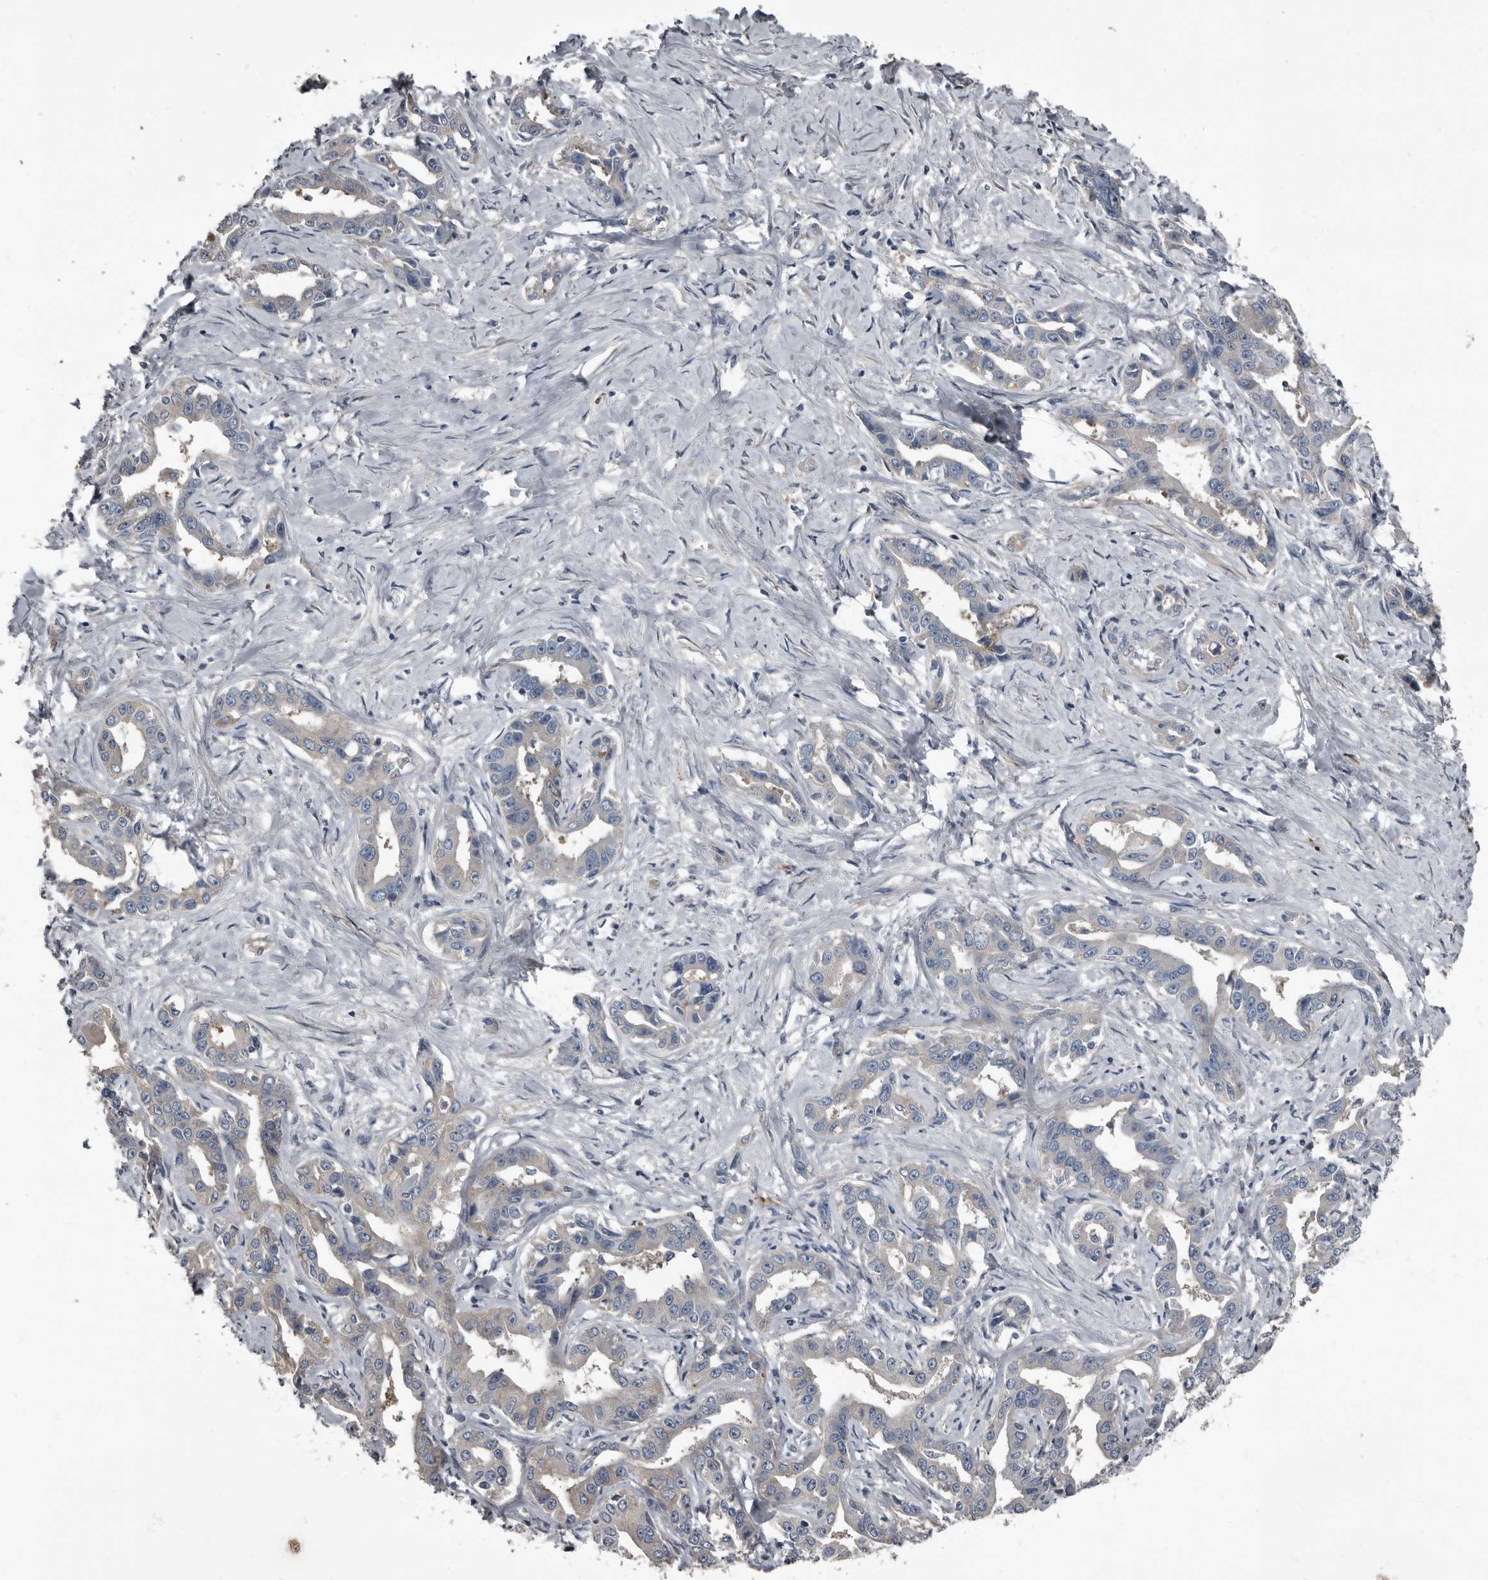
{"staining": {"intensity": "negative", "quantity": "none", "location": "none"}, "tissue": "liver cancer", "cell_type": "Tumor cells", "image_type": "cancer", "snomed": [{"axis": "morphology", "description": "Cholangiocarcinoma"}, {"axis": "topography", "description": "Liver"}], "caption": "An immunohistochemistry (IHC) photomicrograph of liver cancer (cholangiocarcinoma) is shown. There is no staining in tumor cells of liver cancer (cholangiocarcinoma).", "gene": "TPD52L1", "patient": {"sex": "male", "age": 59}}